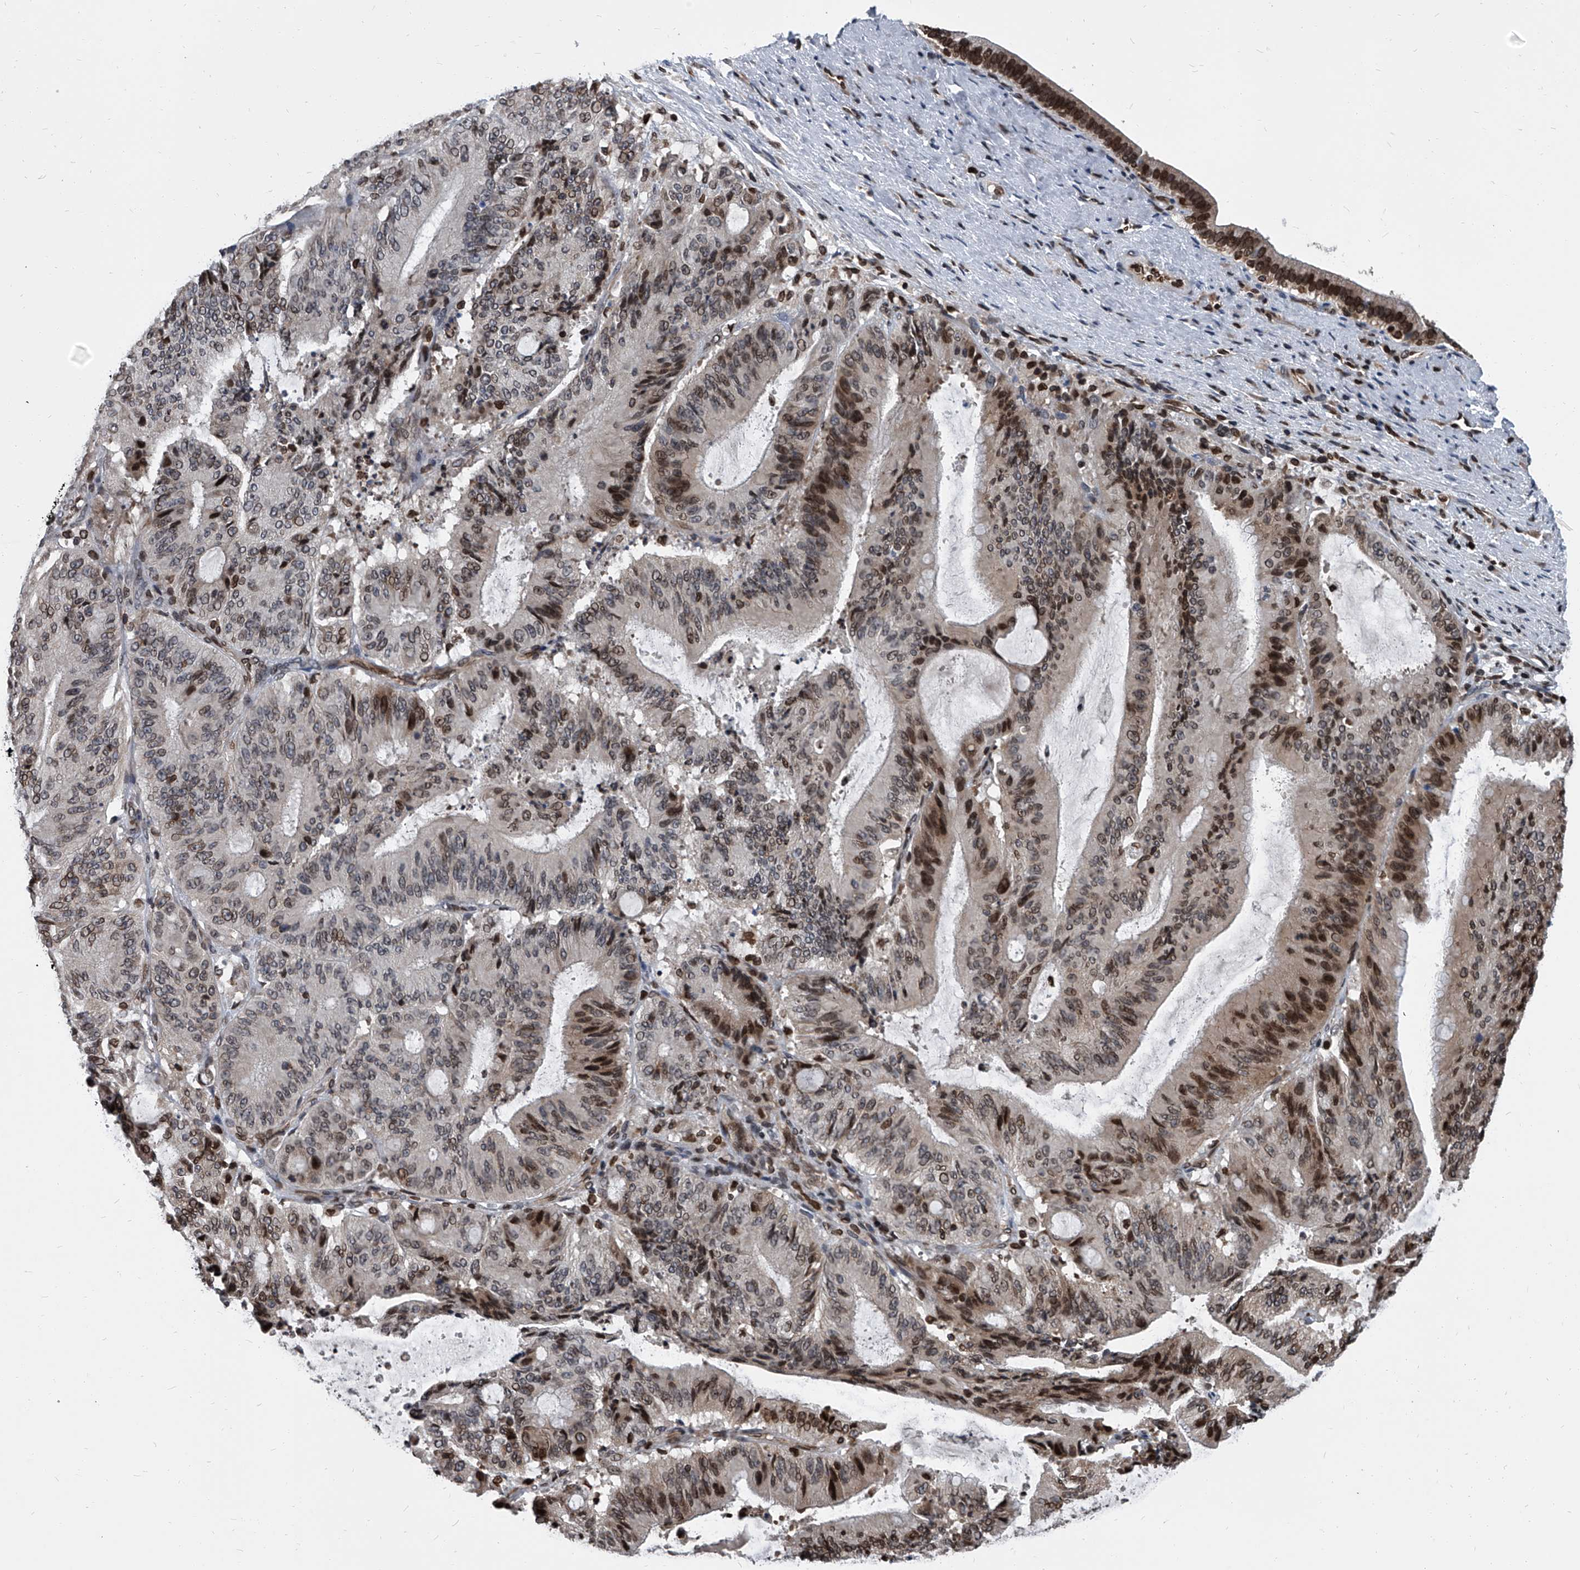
{"staining": {"intensity": "moderate", "quantity": "25%-75%", "location": "cytoplasmic/membranous,nuclear"}, "tissue": "liver cancer", "cell_type": "Tumor cells", "image_type": "cancer", "snomed": [{"axis": "morphology", "description": "Normal tissue, NOS"}, {"axis": "morphology", "description": "Cholangiocarcinoma"}, {"axis": "topography", "description": "Liver"}, {"axis": "topography", "description": "Peripheral nerve tissue"}], "caption": "Liver cancer (cholangiocarcinoma) stained with immunohistochemistry (IHC) displays moderate cytoplasmic/membranous and nuclear expression in about 25%-75% of tumor cells.", "gene": "PHF20", "patient": {"sex": "female", "age": 73}}